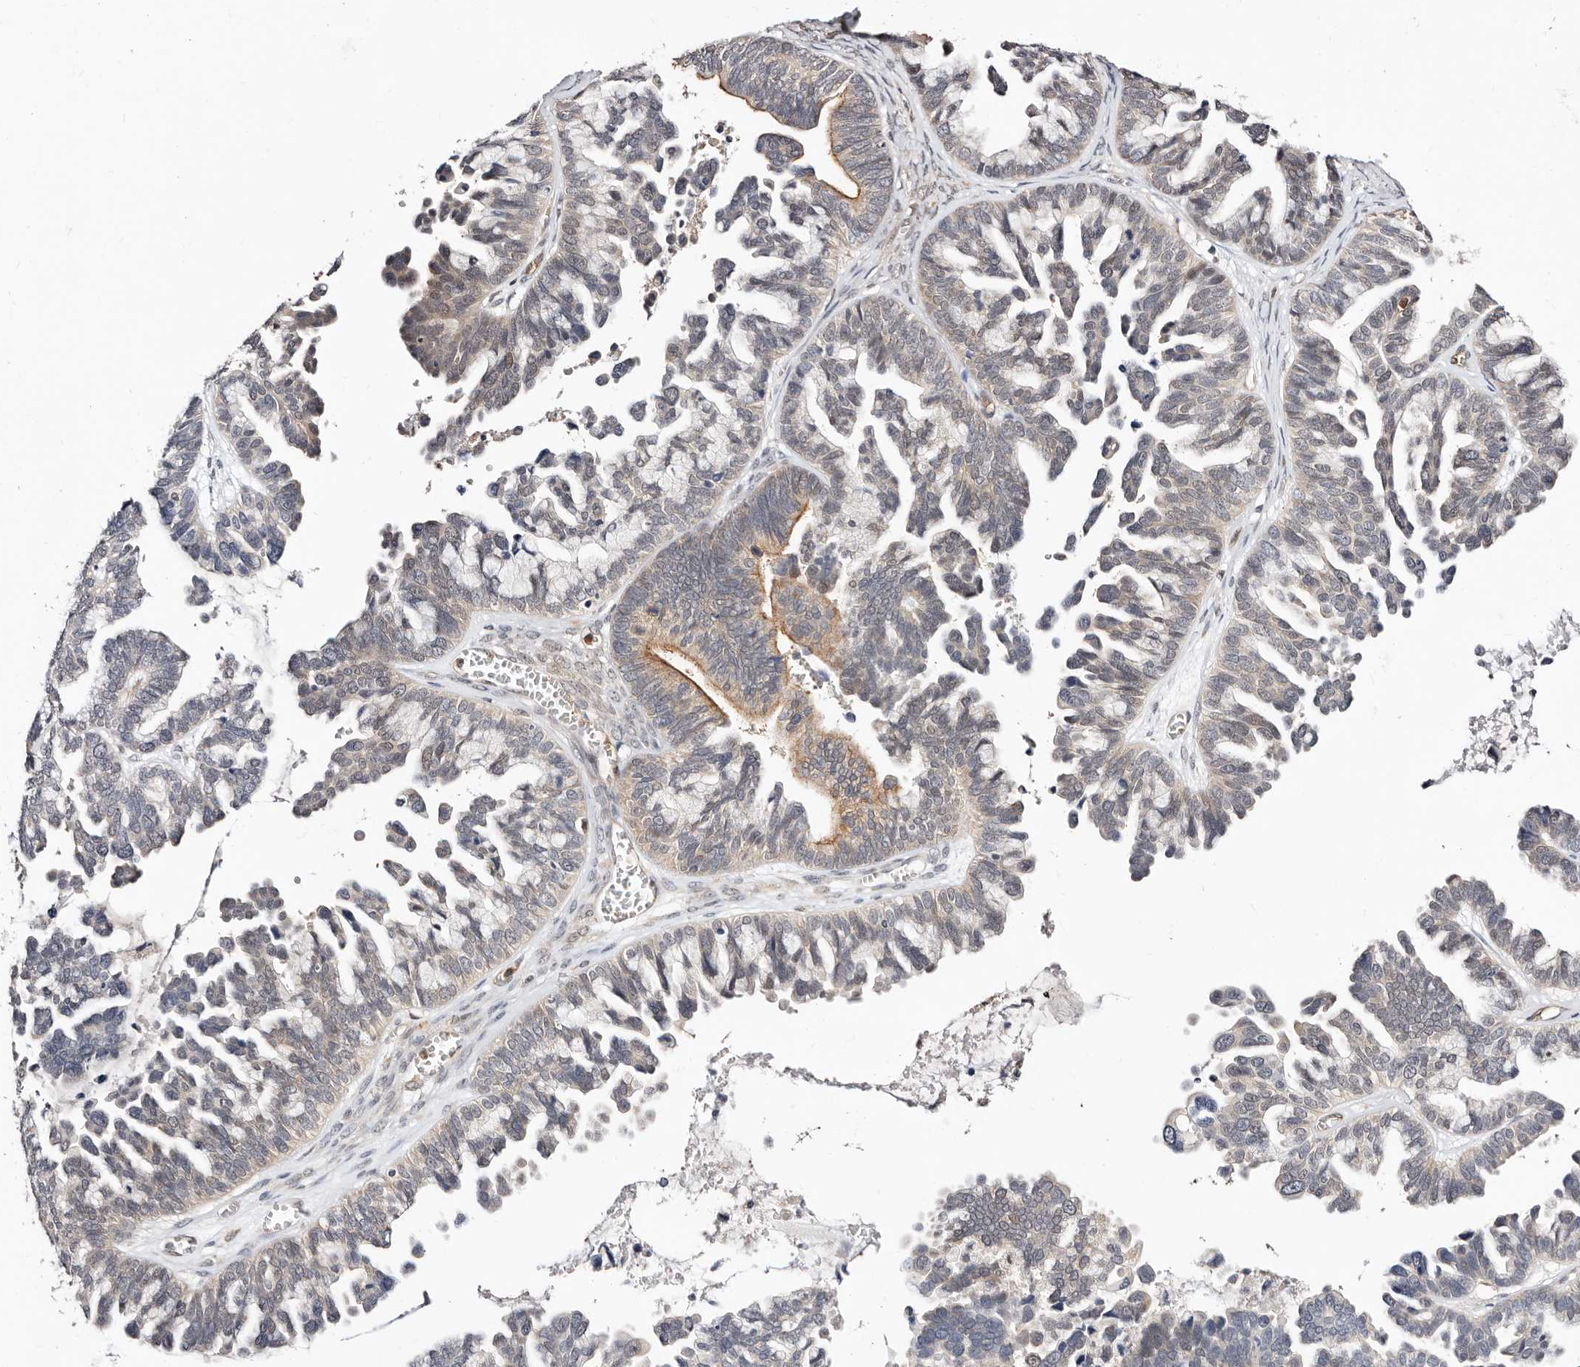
{"staining": {"intensity": "moderate", "quantity": "25%-75%", "location": "cytoplasmic/membranous"}, "tissue": "ovarian cancer", "cell_type": "Tumor cells", "image_type": "cancer", "snomed": [{"axis": "morphology", "description": "Cystadenocarcinoma, serous, NOS"}, {"axis": "topography", "description": "Ovary"}], "caption": "Human ovarian serous cystadenocarcinoma stained for a protein (brown) shows moderate cytoplasmic/membranous positive positivity in approximately 25%-75% of tumor cells.", "gene": "STAT5A", "patient": {"sex": "female", "age": 56}}